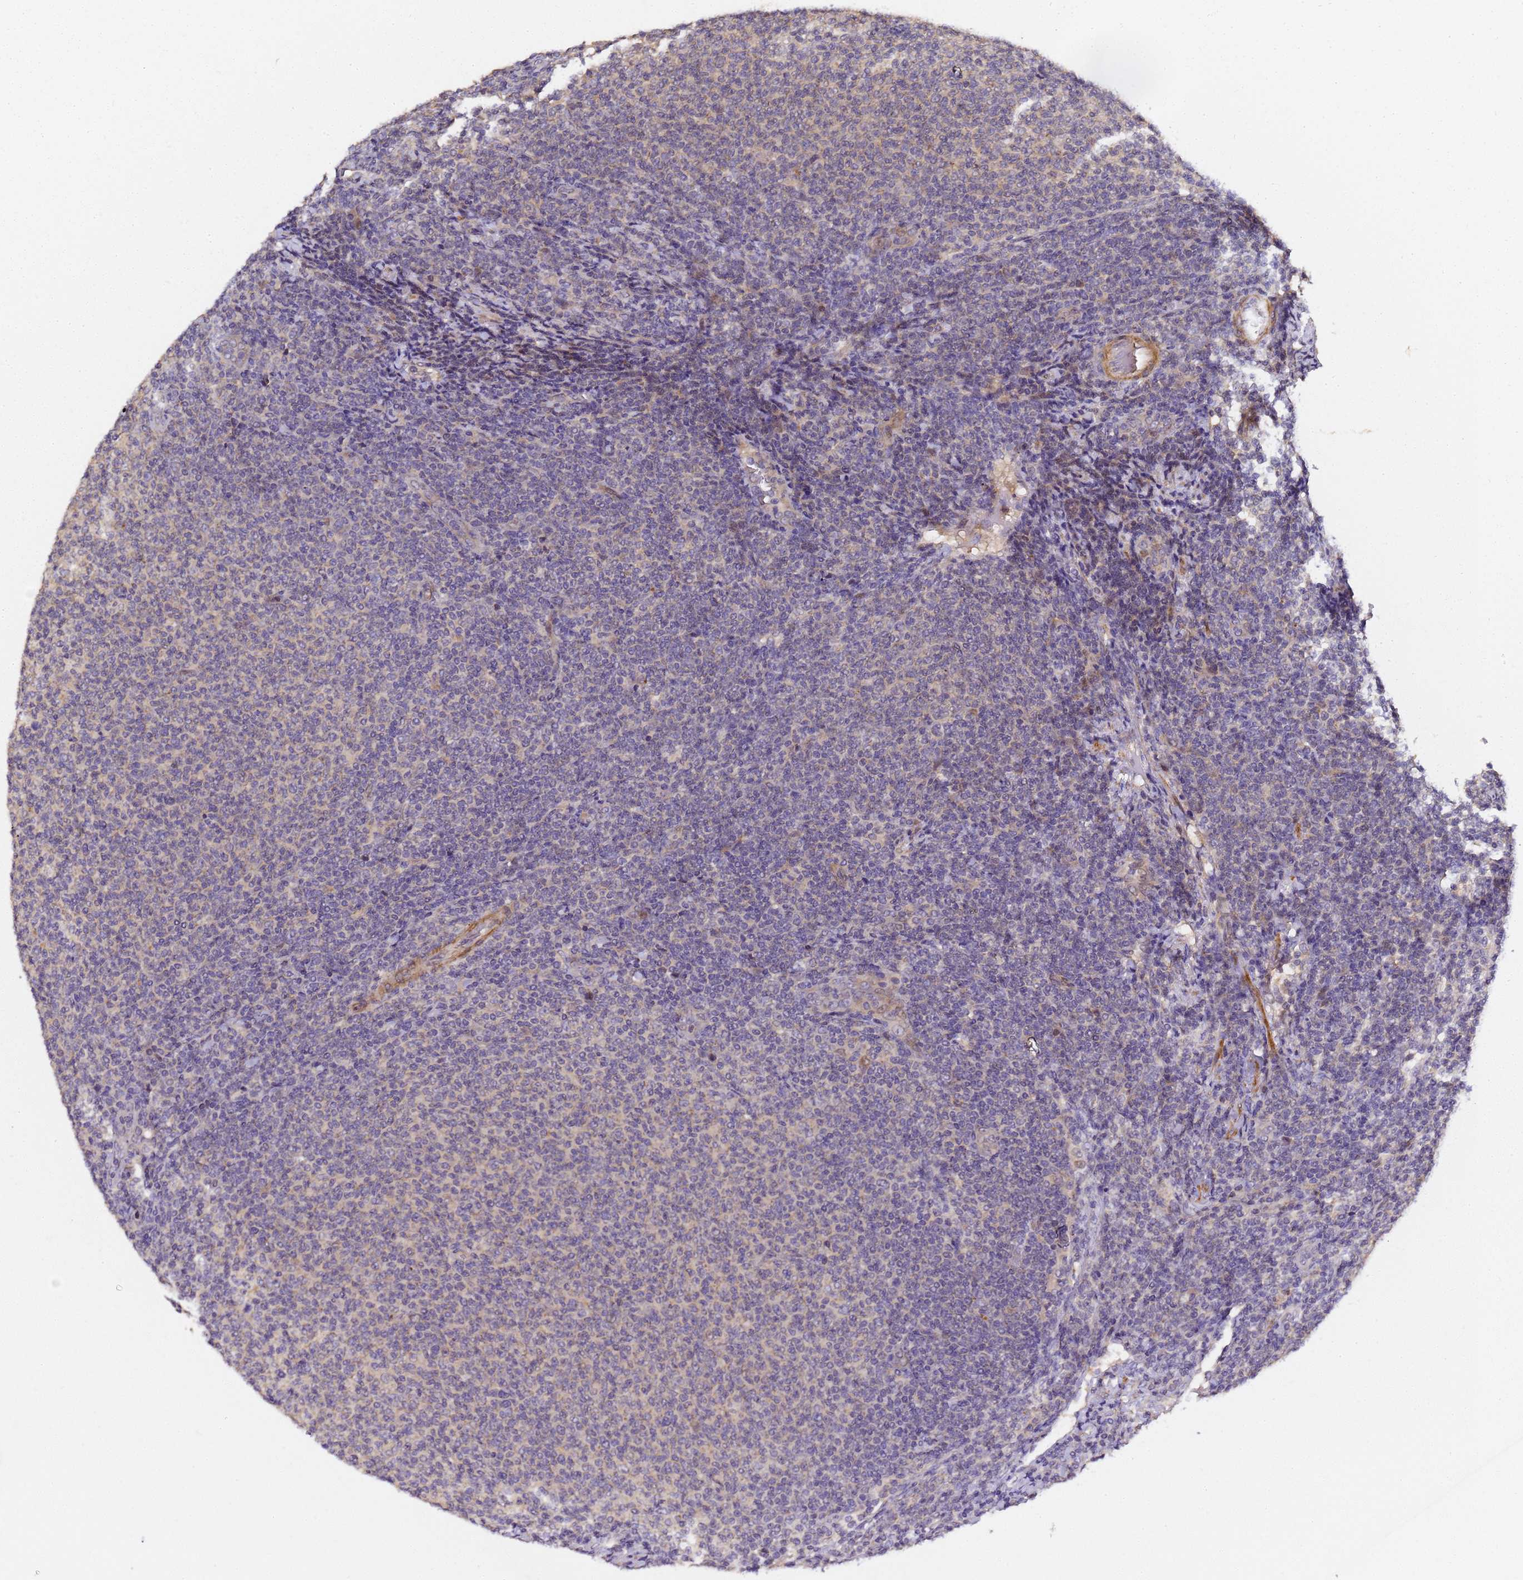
{"staining": {"intensity": "weak", "quantity": "<25%", "location": "cytoplasmic/membranous"}, "tissue": "lymphoma", "cell_type": "Tumor cells", "image_type": "cancer", "snomed": [{"axis": "morphology", "description": "Malignant lymphoma, non-Hodgkin's type, Low grade"}, {"axis": "topography", "description": "Lymph node"}], "caption": "High power microscopy photomicrograph of an immunohistochemistry micrograph of low-grade malignant lymphoma, non-Hodgkin's type, revealing no significant positivity in tumor cells. The staining is performed using DAB (3,3'-diaminobenzidine) brown chromogen with nuclei counter-stained in using hematoxylin.", "gene": "LGI4", "patient": {"sex": "male", "age": 66}}